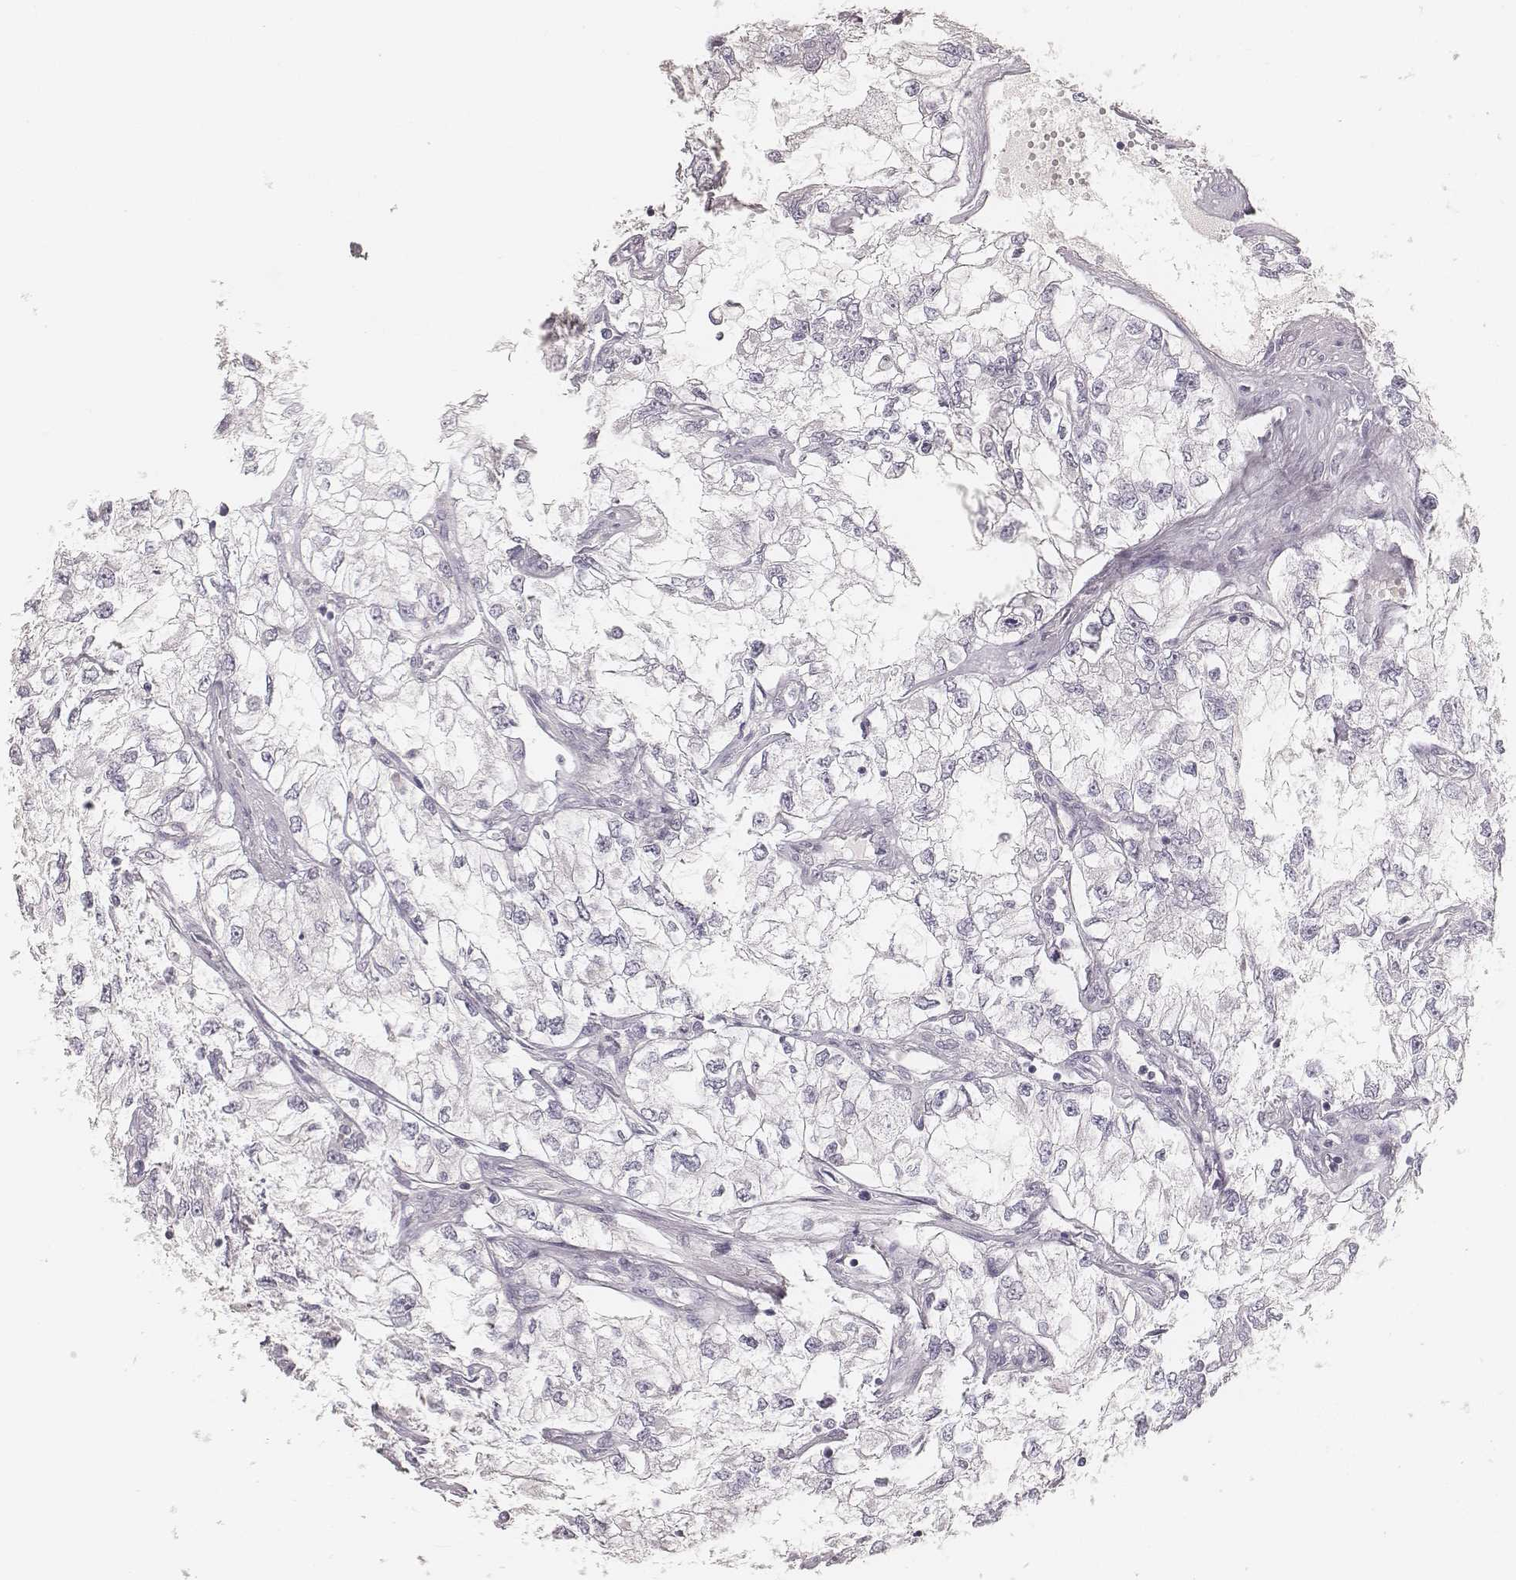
{"staining": {"intensity": "negative", "quantity": "none", "location": "none"}, "tissue": "renal cancer", "cell_type": "Tumor cells", "image_type": "cancer", "snomed": [{"axis": "morphology", "description": "Adenocarcinoma, NOS"}, {"axis": "topography", "description": "Kidney"}], "caption": "An image of human renal cancer (adenocarcinoma) is negative for staining in tumor cells.", "gene": "KRT31", "patient": {"sex": "female", "age": 59}}